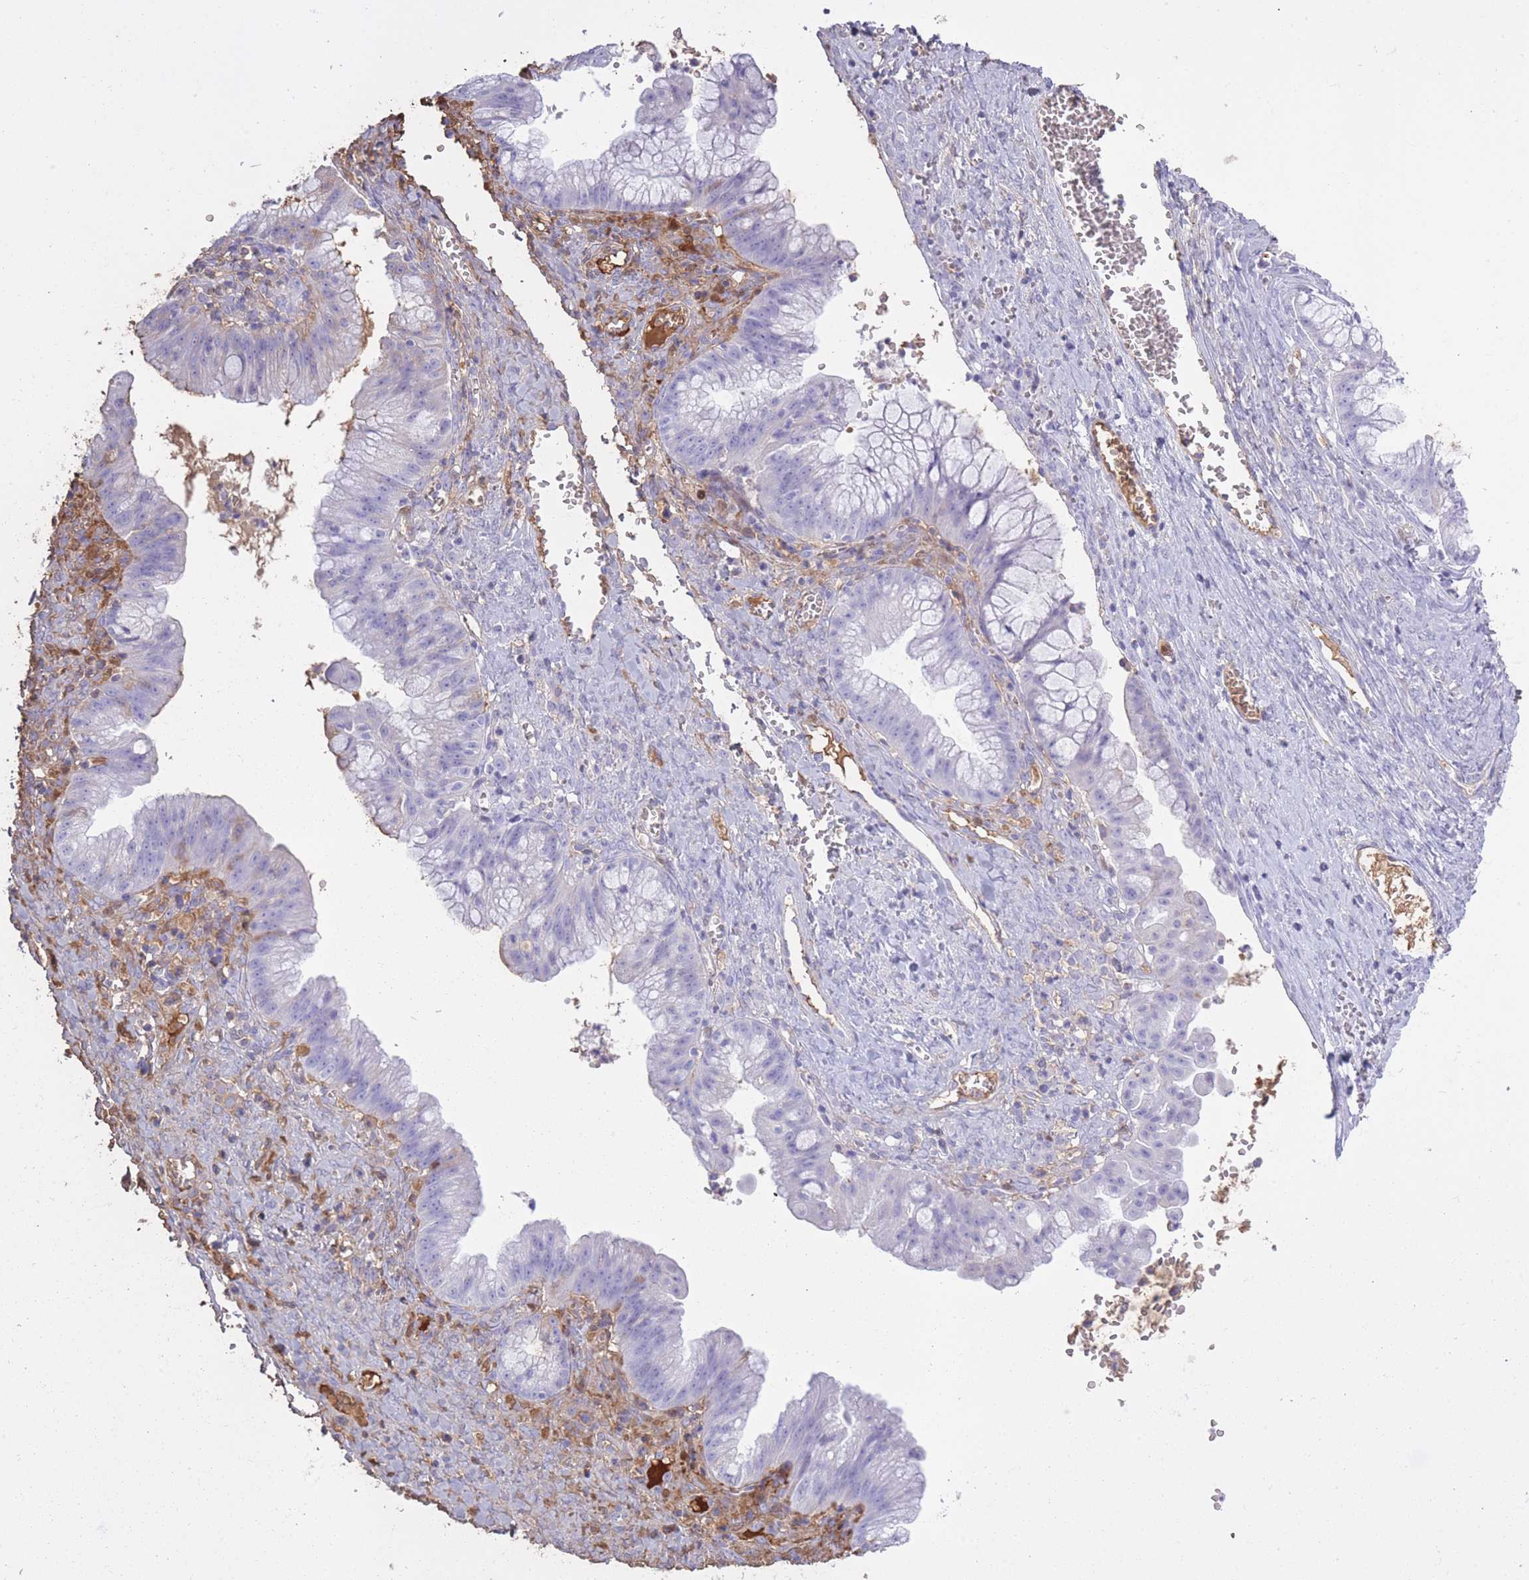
{"staining": {"intensity": "negative", "quantity": "none", "location": "none"}, "tissue": "ovarian cancer", "cell_type": "Tumor cells", "image_type": "cancer", "snomed": [{"axis": "morphology", "description": "Cystadenocarcinoma, mucinous, NOS"}, {"axis": "topography", "description": "Ovary"}], "caption": "DAB (3,3'-diaminobenzidine) immunohistochemical staining of ovarian cancer (mucinous cystadenocarcinoma) exhibits no significant positivity in tumor cells. The staining was performed using DAB (3,3'-diaminobenzidine) to visualize the protein expression in brown, while the nuclei were stained in blue with hematoxylin (Magnification: 20x).", "gene": "AP3S2", "patient": {"sex": "female", "age": 70}}